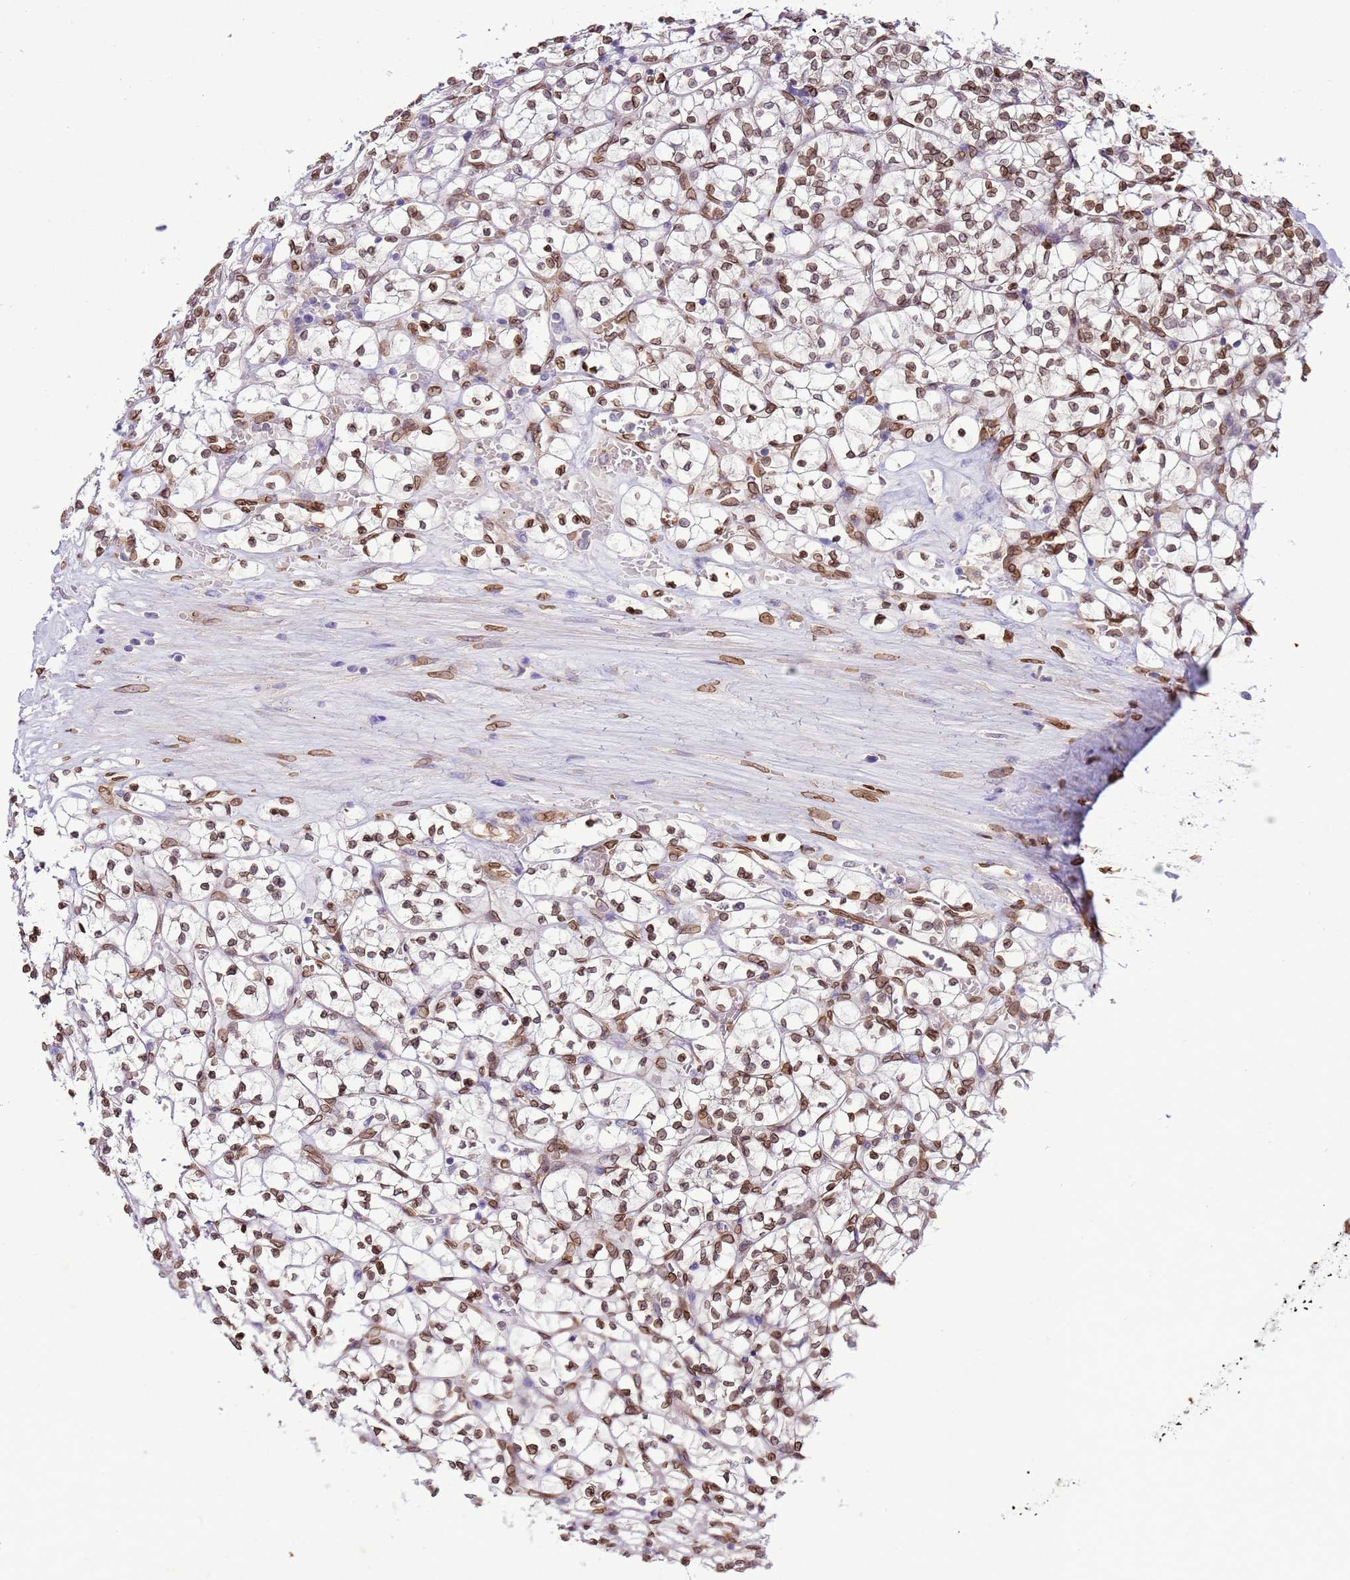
{"staining": {"intensity": "moderate", "quantity": ">75%", "location": "cytoplasmic/membranous,nuclear"}, "tissue": "renal cancer", "cell_type": "Tumor cells", "image_type": "cancer", "snomed": [{"axis": "morphology", "description": "Adenocarcinoma, NOS"}, {"axis": "topography", "description": "Kidney"}], "caption": "An image showing moderate cytoplasmic/membranous and nuclear positivity in about >75% of tumor cells in renal adenocarcinoma, as visualized by brown immunohistochemical staining.", "gene": "TMEM47", "patient": {"sex": "female", "age": 64}}